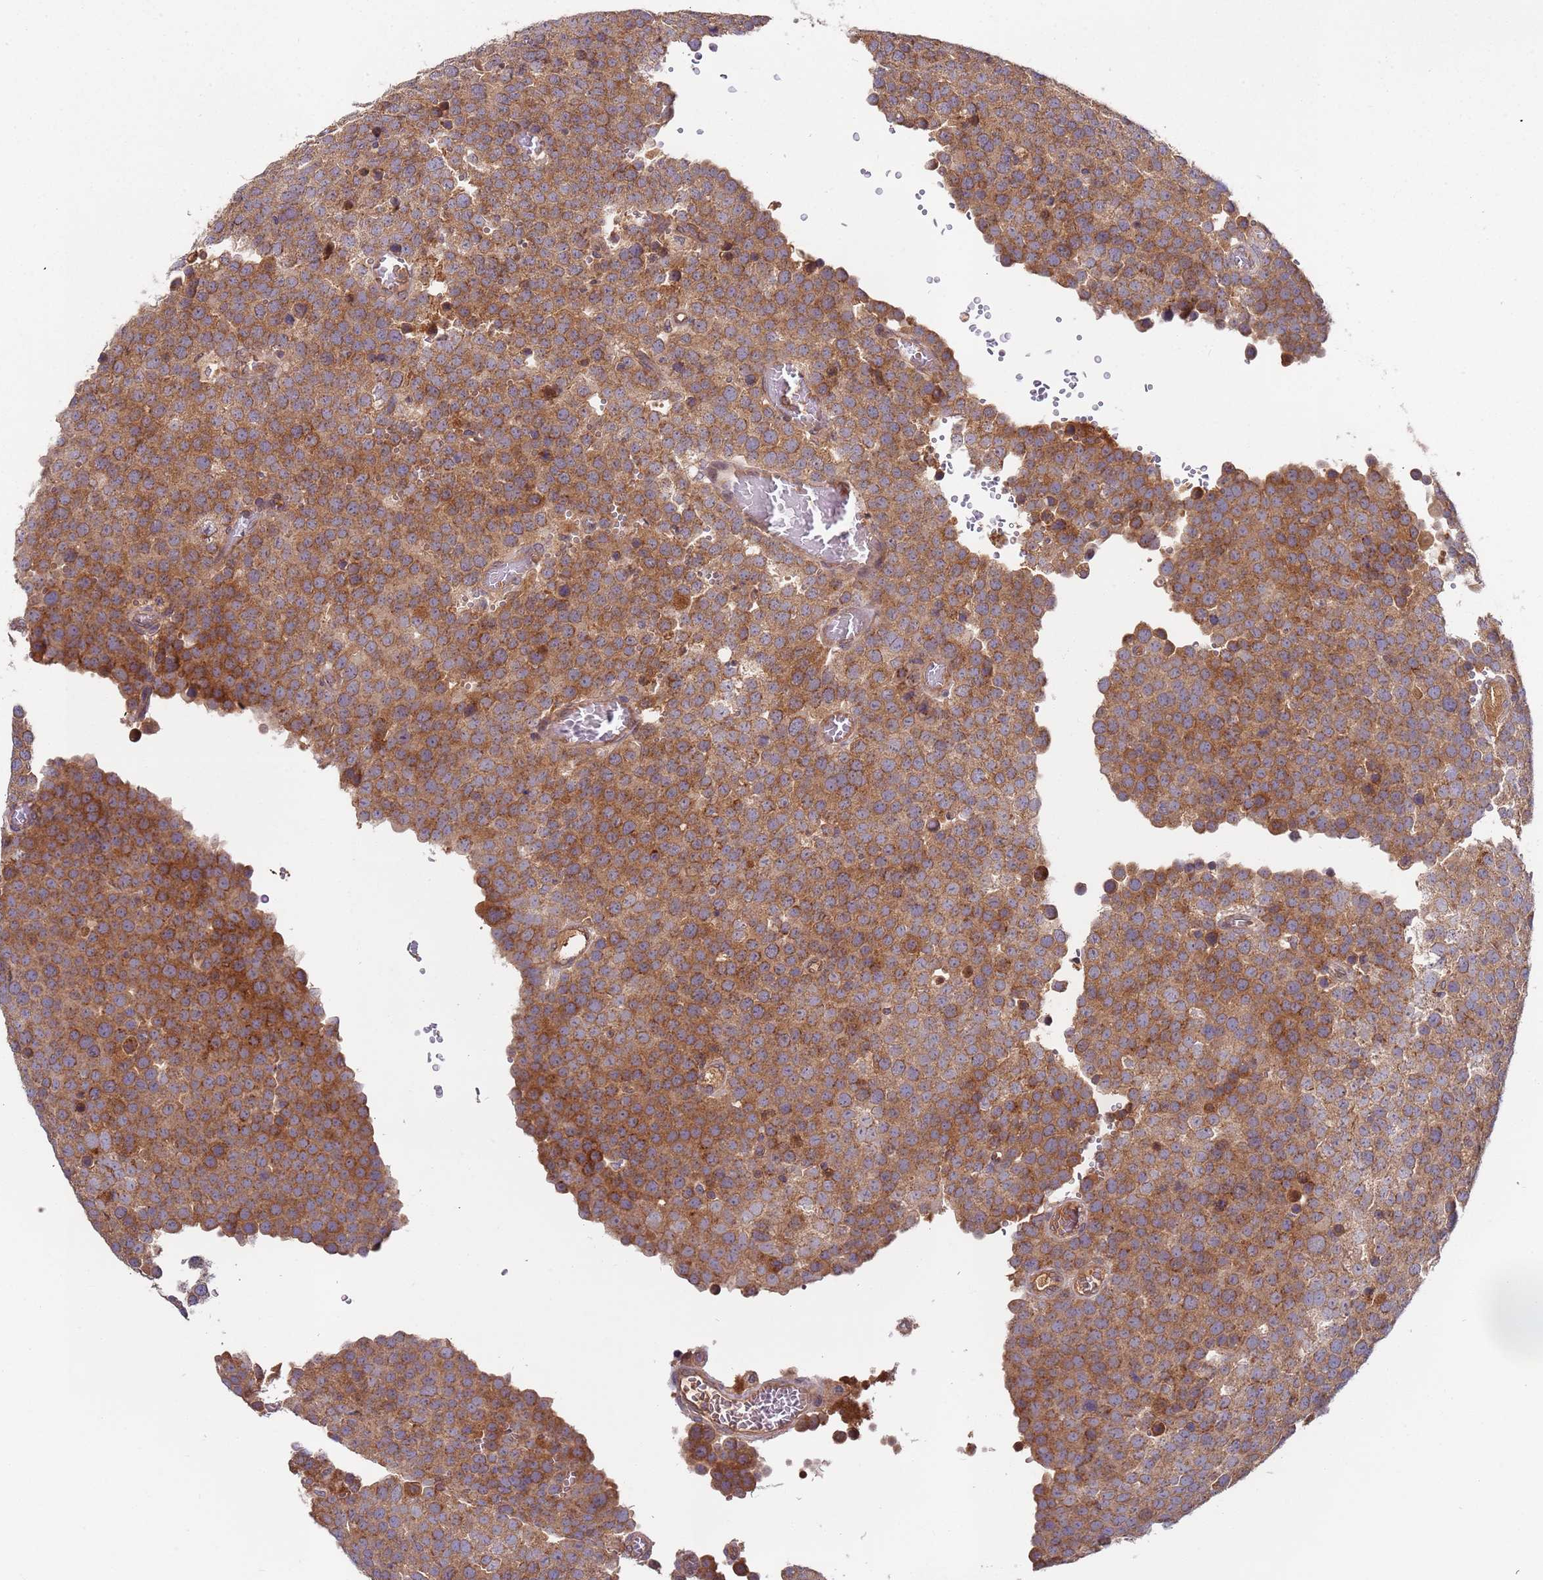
{"staining": {"intensity": "moderate", "quantity": ">75%", "location": "cytoplasmic/membranous"}, "tissue": "testis cancer", "cell_type": "Tumor cells", "image_type": "cancer", "snomed": [{"axis": "morphology", "description": "Normal tissue, NOS"}, {"axis": "morphology", "description": "Seminoma, NOS"}, {"axis": "topography", "description": "Testis"}], "caption": "Human testis cancer stained with a protein marker shows moderate staining in tumor cells.", "gene": "OR5A2", "patient": {"sex": "male", "age": 71}}